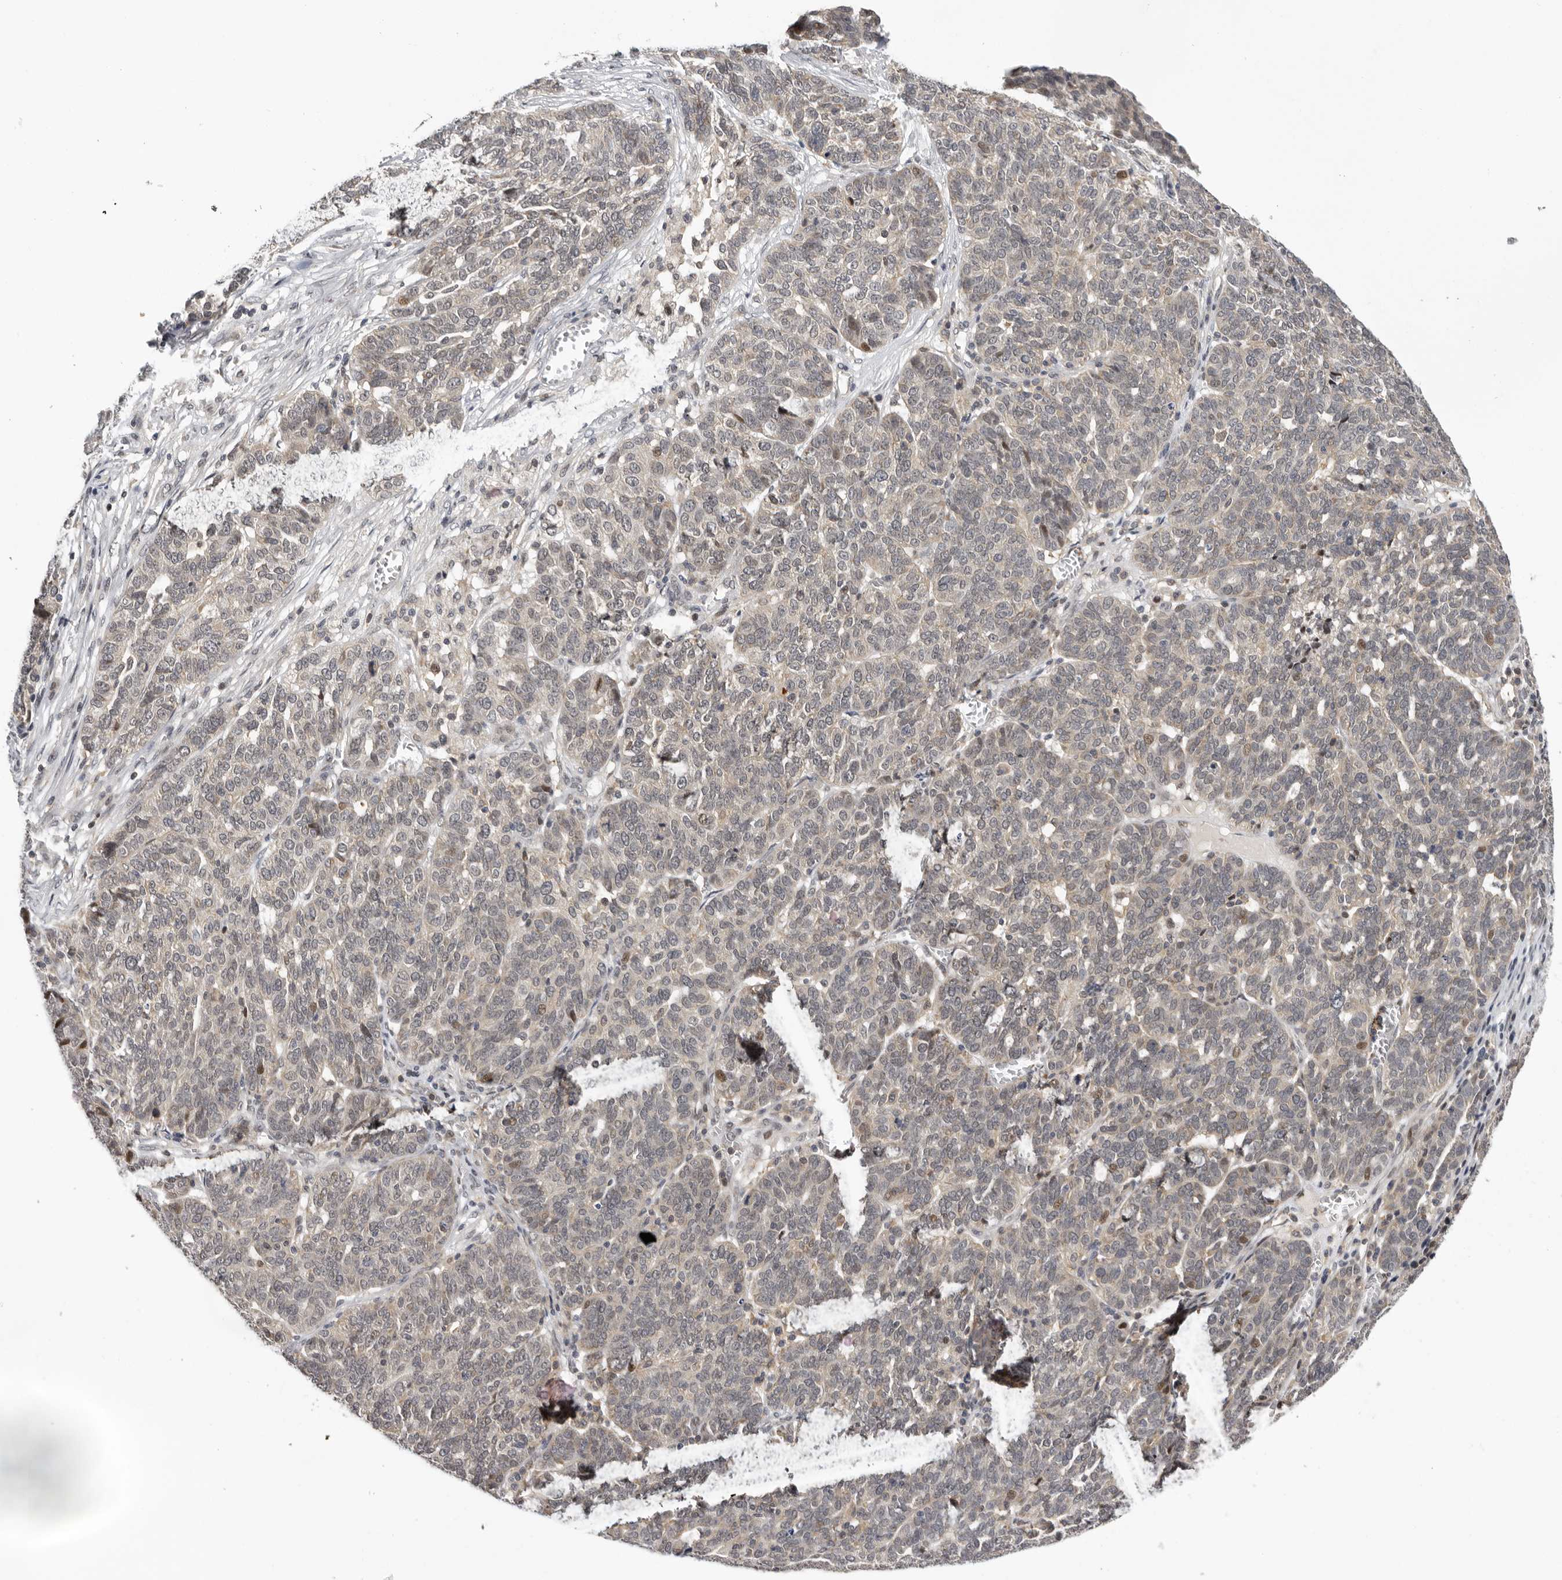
{"staining": {"intensity": "weak", "quantity": "<25%", "location": "nuclear"}, "tissue": "ovarian cancer", "cell_type": "Tumor cells", "image_type": "cancer", "snomed": [{"axis": "morphology", "description": "Cystadenocarcinoma, serous, NOS"}, {"axis": "topography", "description": "Ovary"}], "caption": "Tumor cells are negative for brown protein staining in ovarian serous cystadenocarcinoma.", "gene": "KIF2B", "patient": {"sex": "female", "age": 59}}